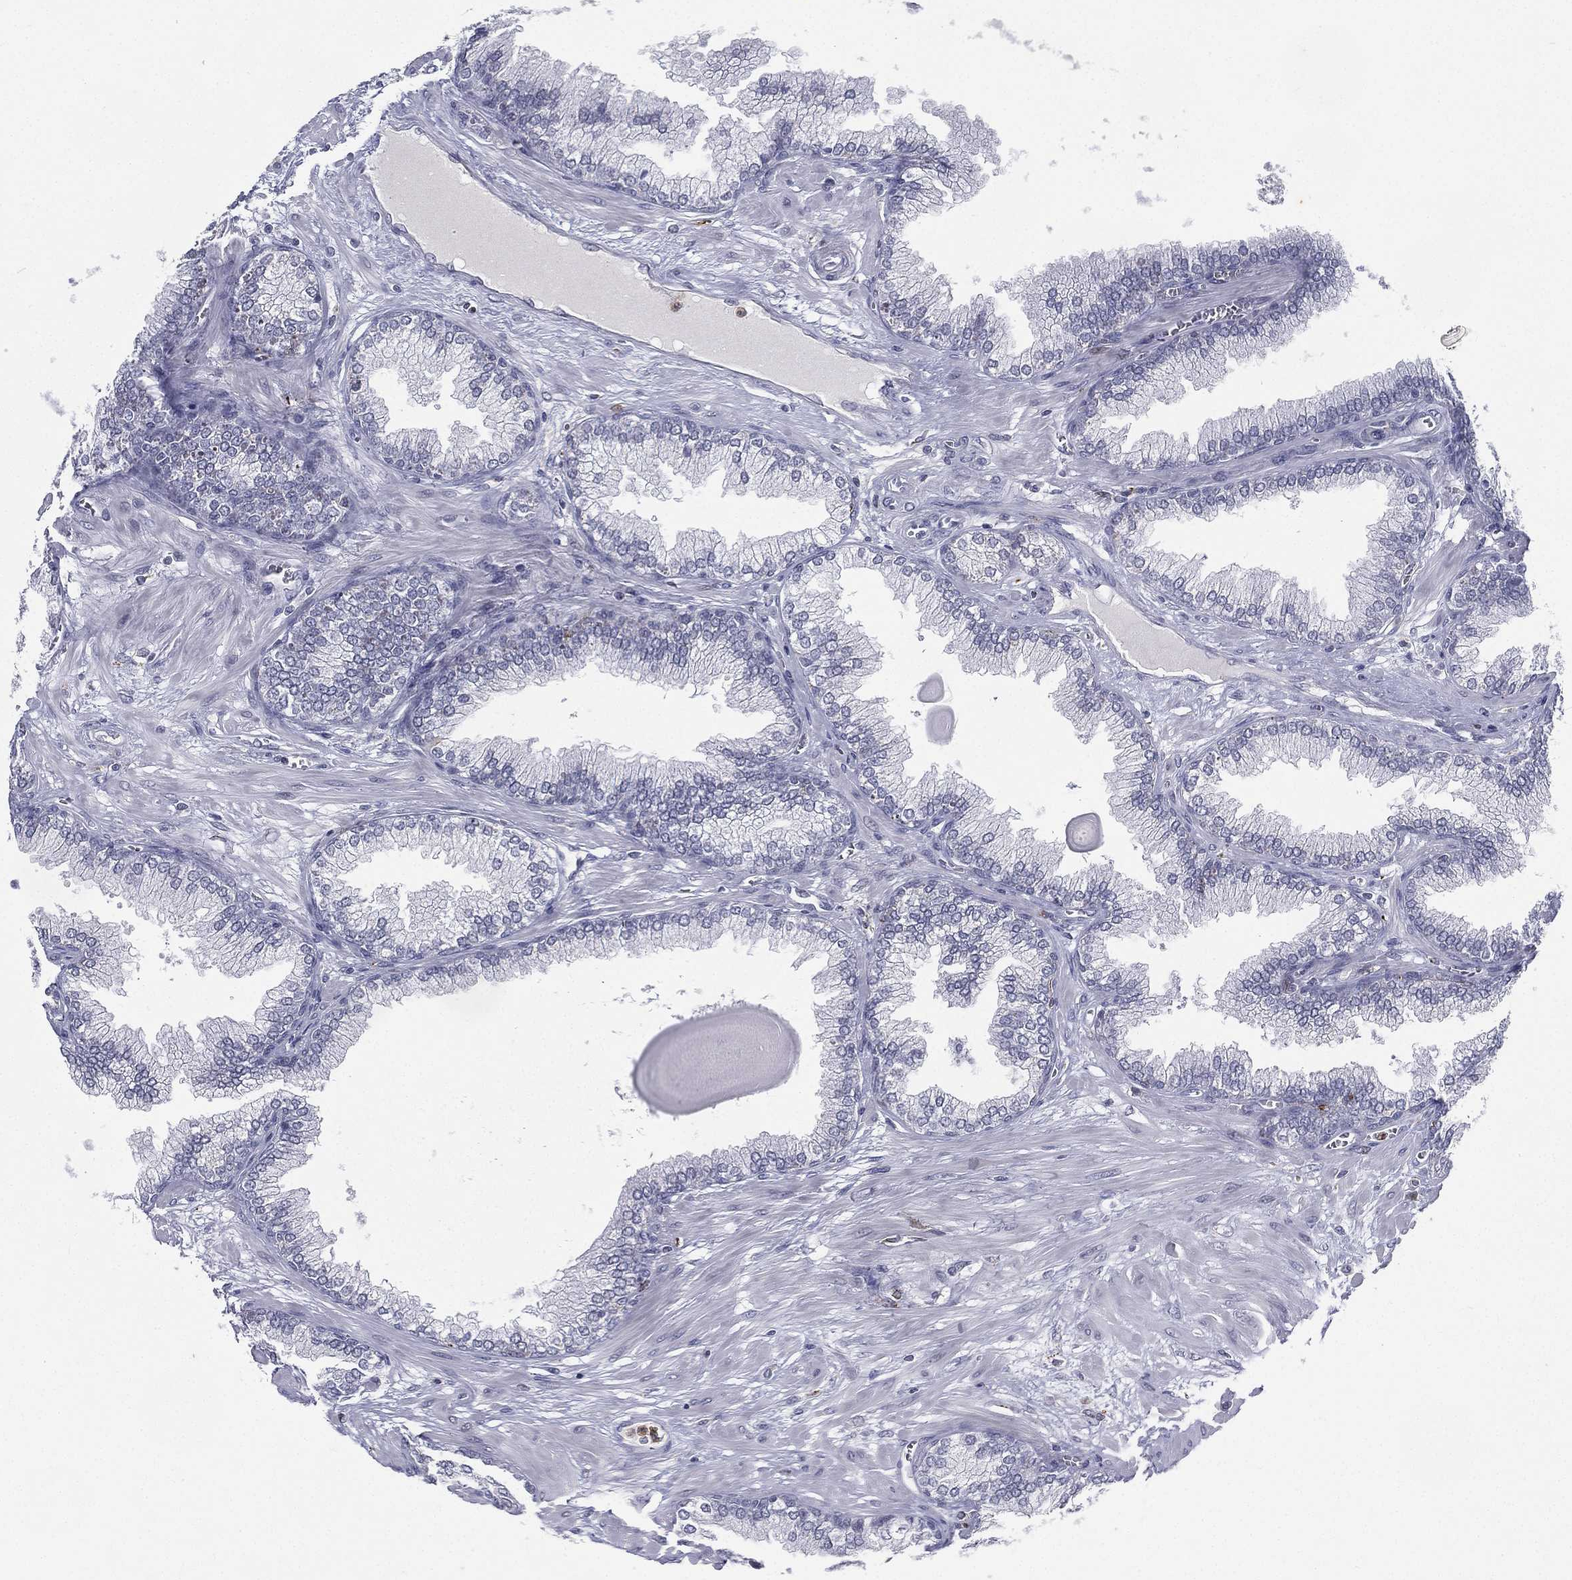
{"staining": {"intensity": "negative", "quantity": "none", "location": "none"}, "tissue": "prostate cancer", "cell_type": "Tumor cells", "image_type": "cancer", "snomed": [{"axis": "morphology", "description": "Adenocarcinoma, Low grade"}, {"axis": "topography", "description": "Prostate"}], "caption": "DAB (3,3'-diaminobenzidine) immunohistochemical staining of human prostate cancer reveals no significant staining in tumor cells.", "gene": "EVI2B", "patient": {"sex": "male", "age": 69}}